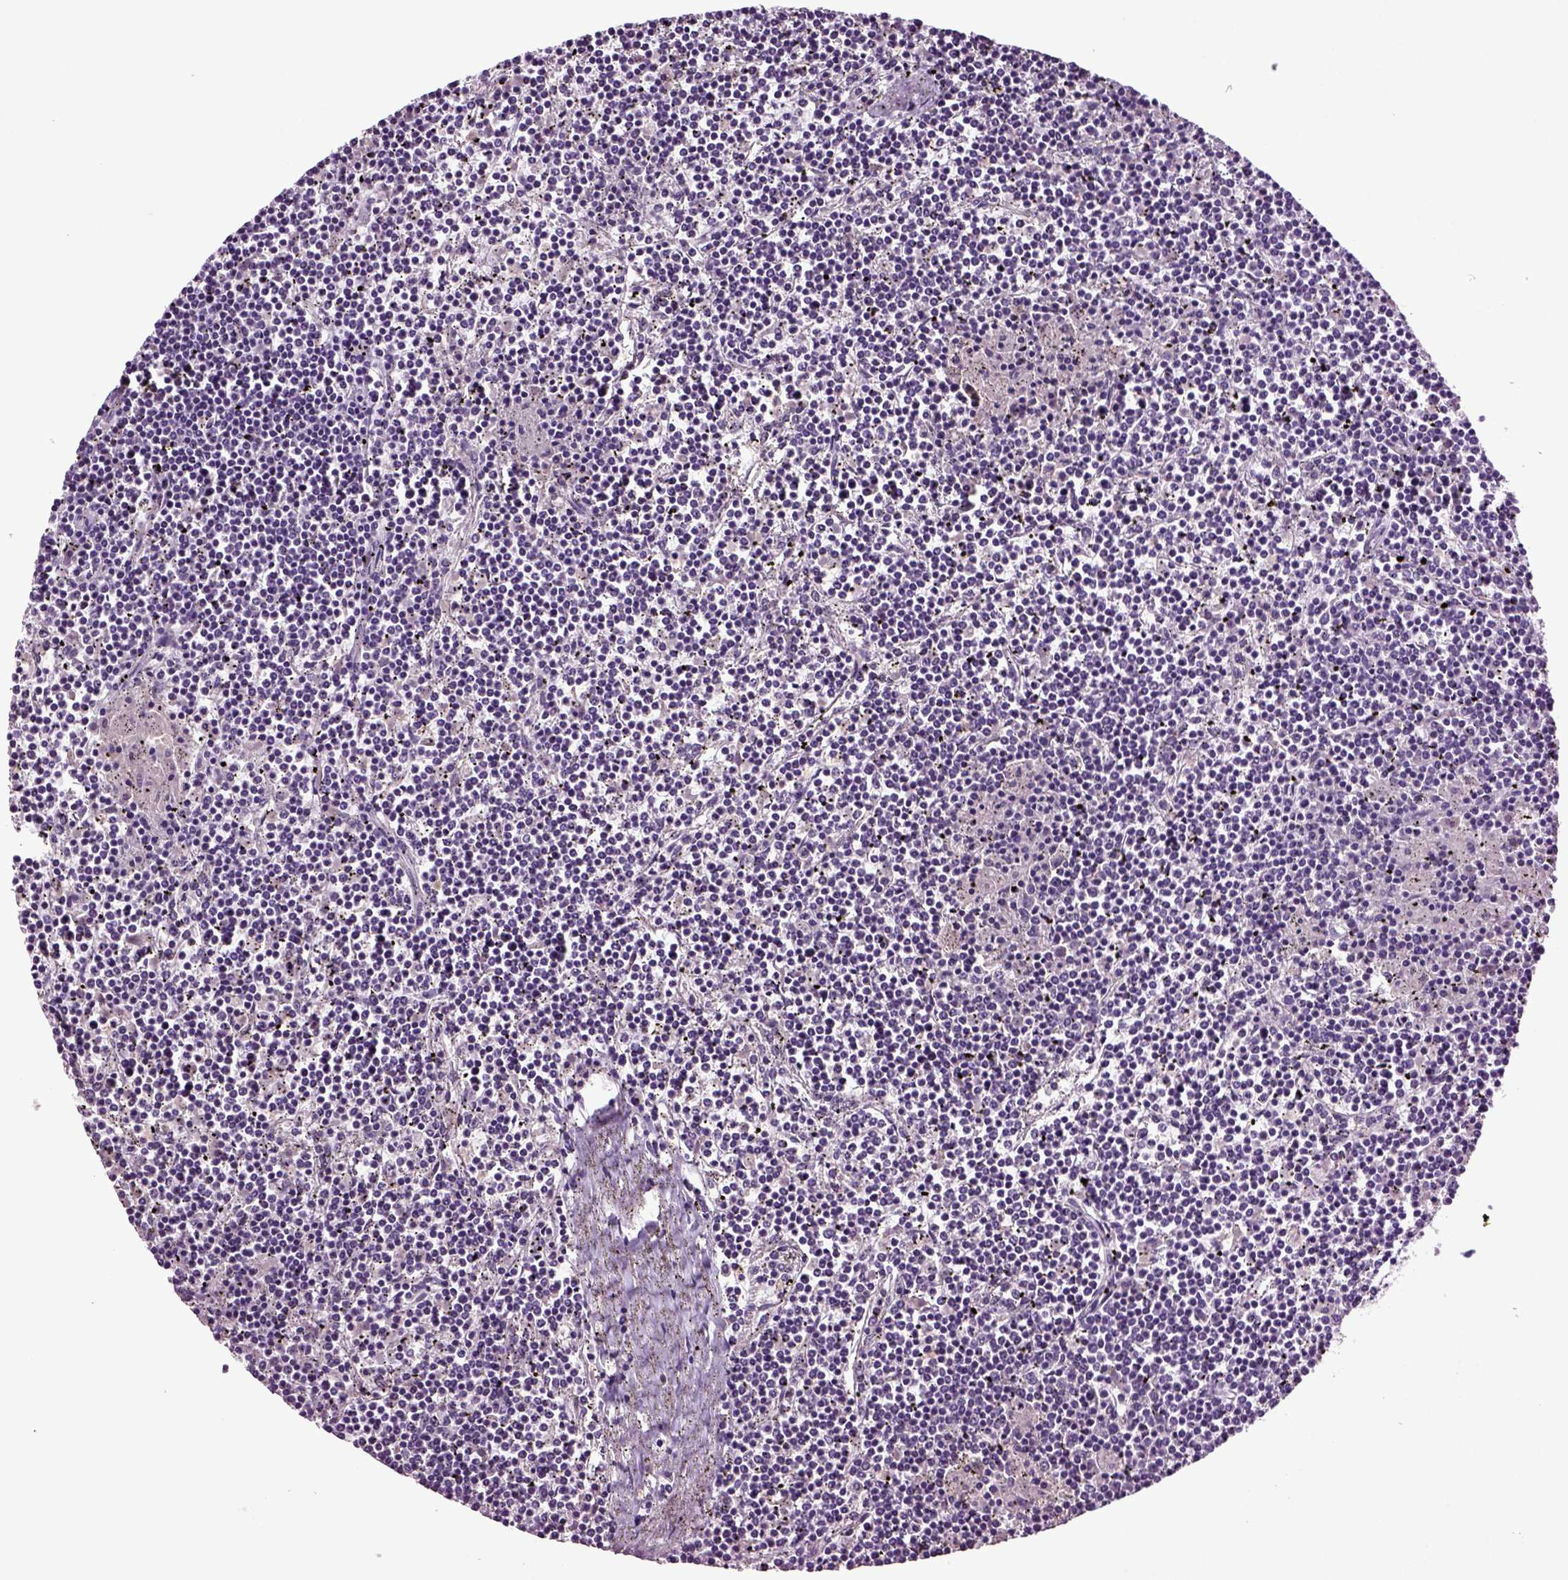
{"staining": {"intensity": "negative", "quantity": "none", "location": "none"}, "tissue": "lymphoma", "cell_type": "Tumor cells", "image_type": "cancer", "snomed": [{"axis": "morphology", "description": "Malignant lymphoma, non-Hodgkin's type, Low grade"}, {"axis": "topography", "description": "Spleen"}], "caption": "Image shows no protein positivity in tumor cells of low-grade malignant lymphoma, non-Hodgkin's type tissue.", "gene": "FGF11", "patient": {"sex": "female", "age": 19}}